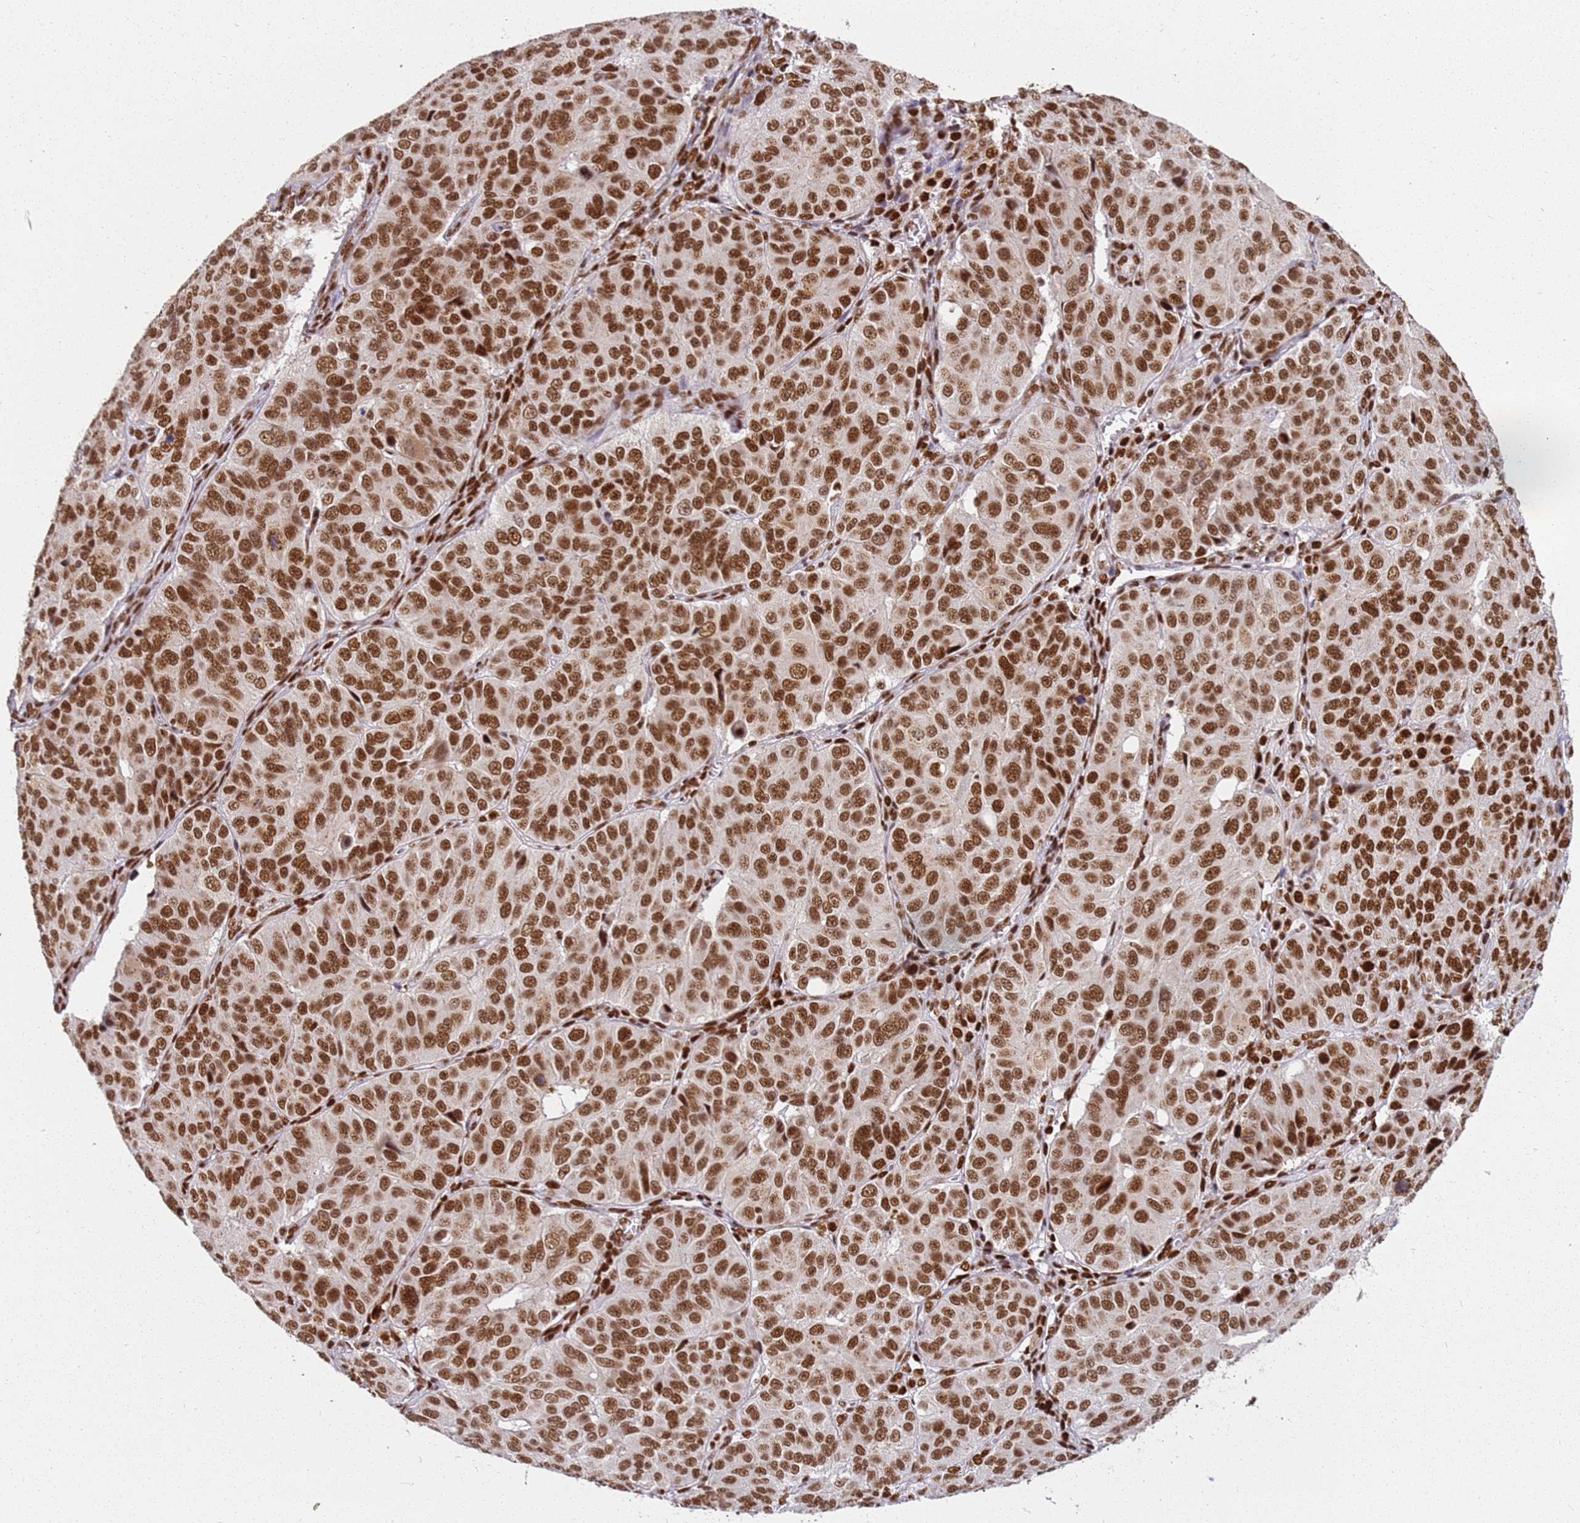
{"staining": {"intensity": "strong", "quantity": ">75%", "location": "nuclear"}, "tissue": "ovarian cancer", "cell_type": "Tumor cells", "image_type": "cancer", "snomed": [{"axis": "morphology", "description": "Carcinoma, endometroid"}, {"axis": "topography", "description": "Ovary"}], "caption": "Tumor cells demonstrate strong nuclear expression in about >75% of cells in ovarian cancer (endometroid carcinoma).", "gene": "TENT4A", "patient": {"sex": "female", "age": 51}}